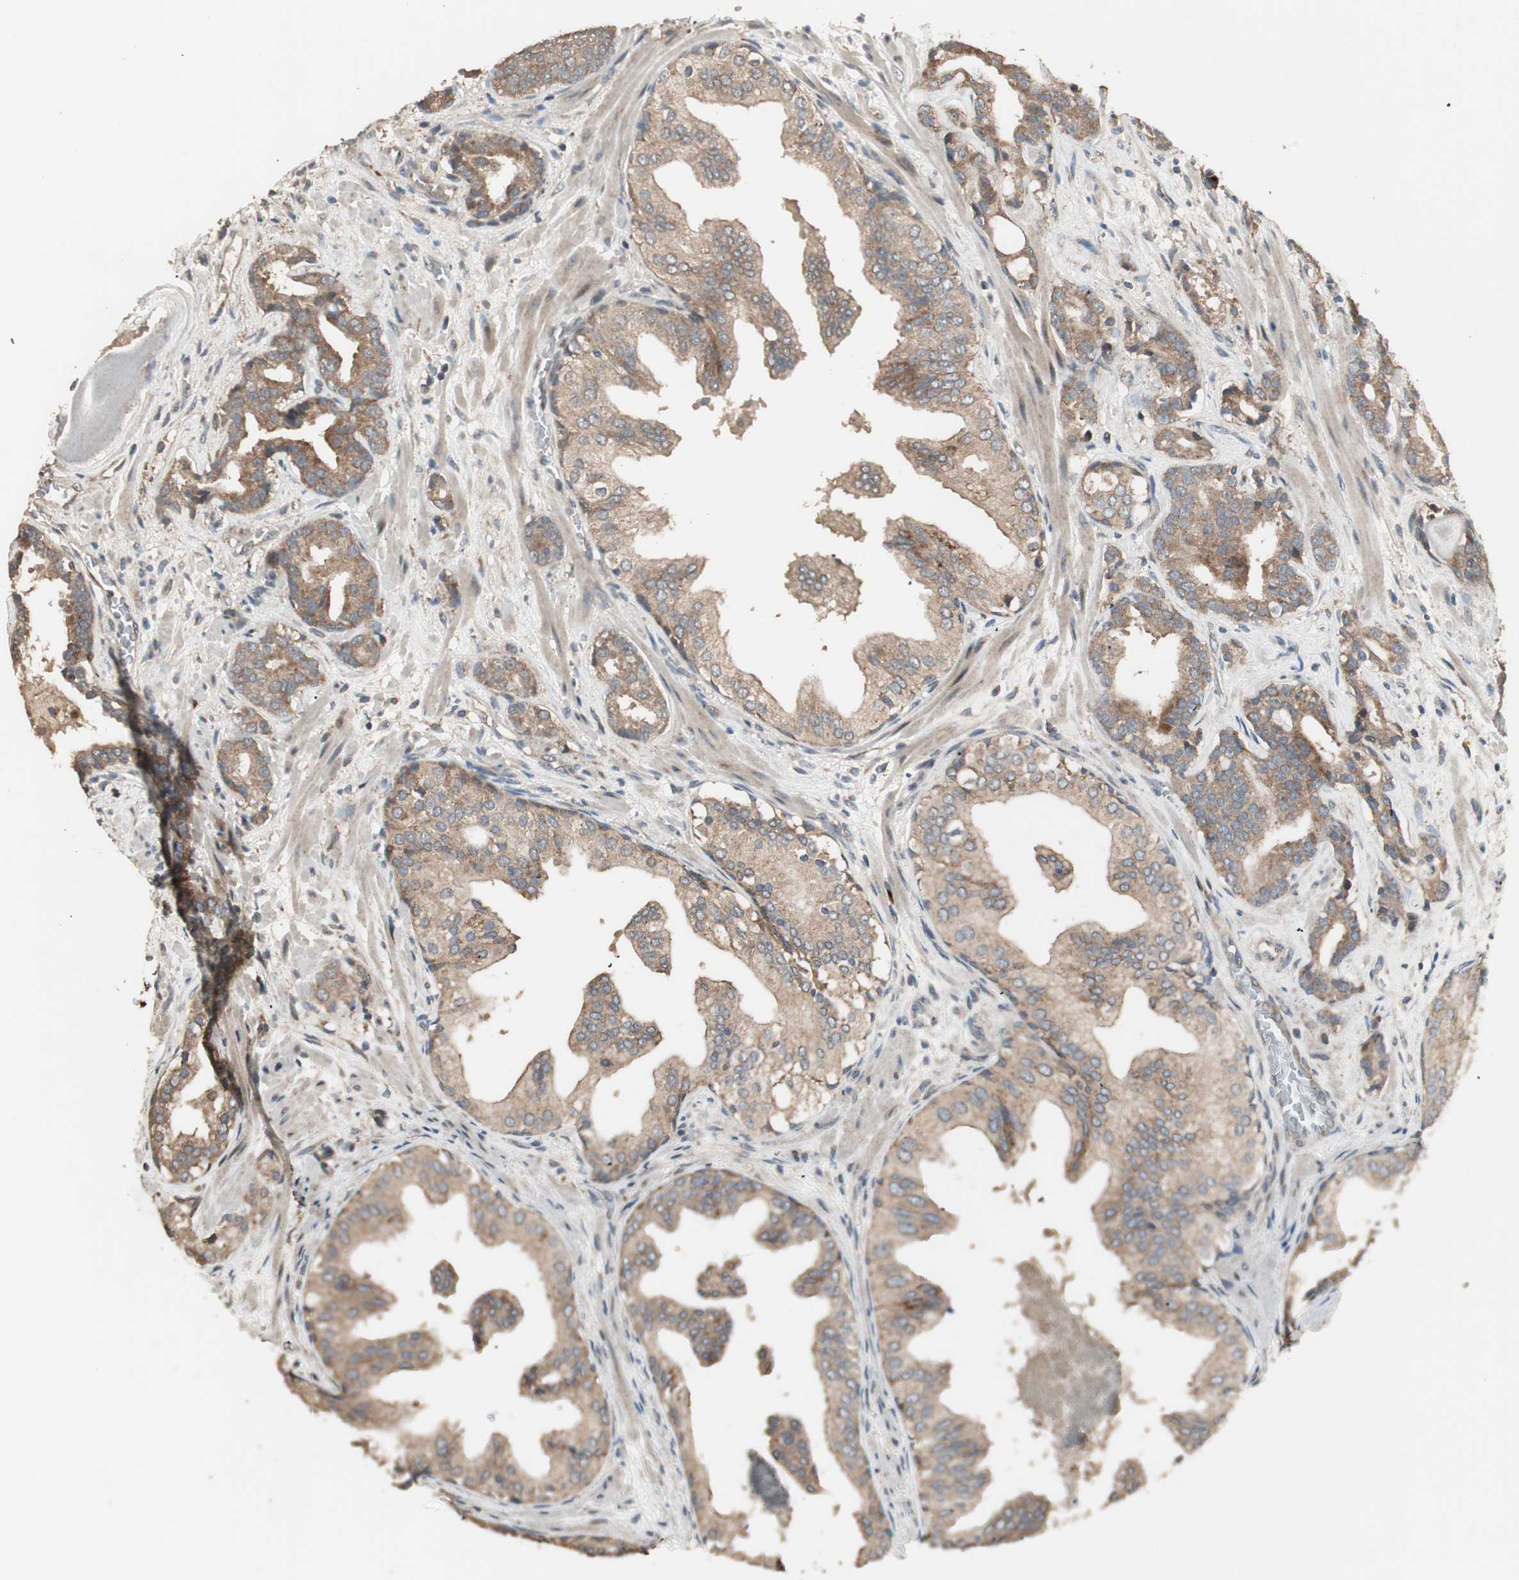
{"staining": {"intensity": "moderate", "quantity": ">75%", "location": "cytoplasmic/membranous"}, "tissue": "prostate cancer", "cell_type": "Tumor cells", "image_type": "cancer", "snomed": [{"axis": "morphology", "description": "Adenocarcinoma, Low grade"}, {"axis": "topography", "description": "Prostate"}], "caption": "Prostate cancer (adenocarcinoma (low-grade)) was stained to show a protein in brown. There is medium levels of moderate cytoplasmic/membranous positivity in approximately >75% of tumor cells. Nuclei are stained in blue.", "gene": "RARRES1", "patient": {"sex": "male", "age": 63}}